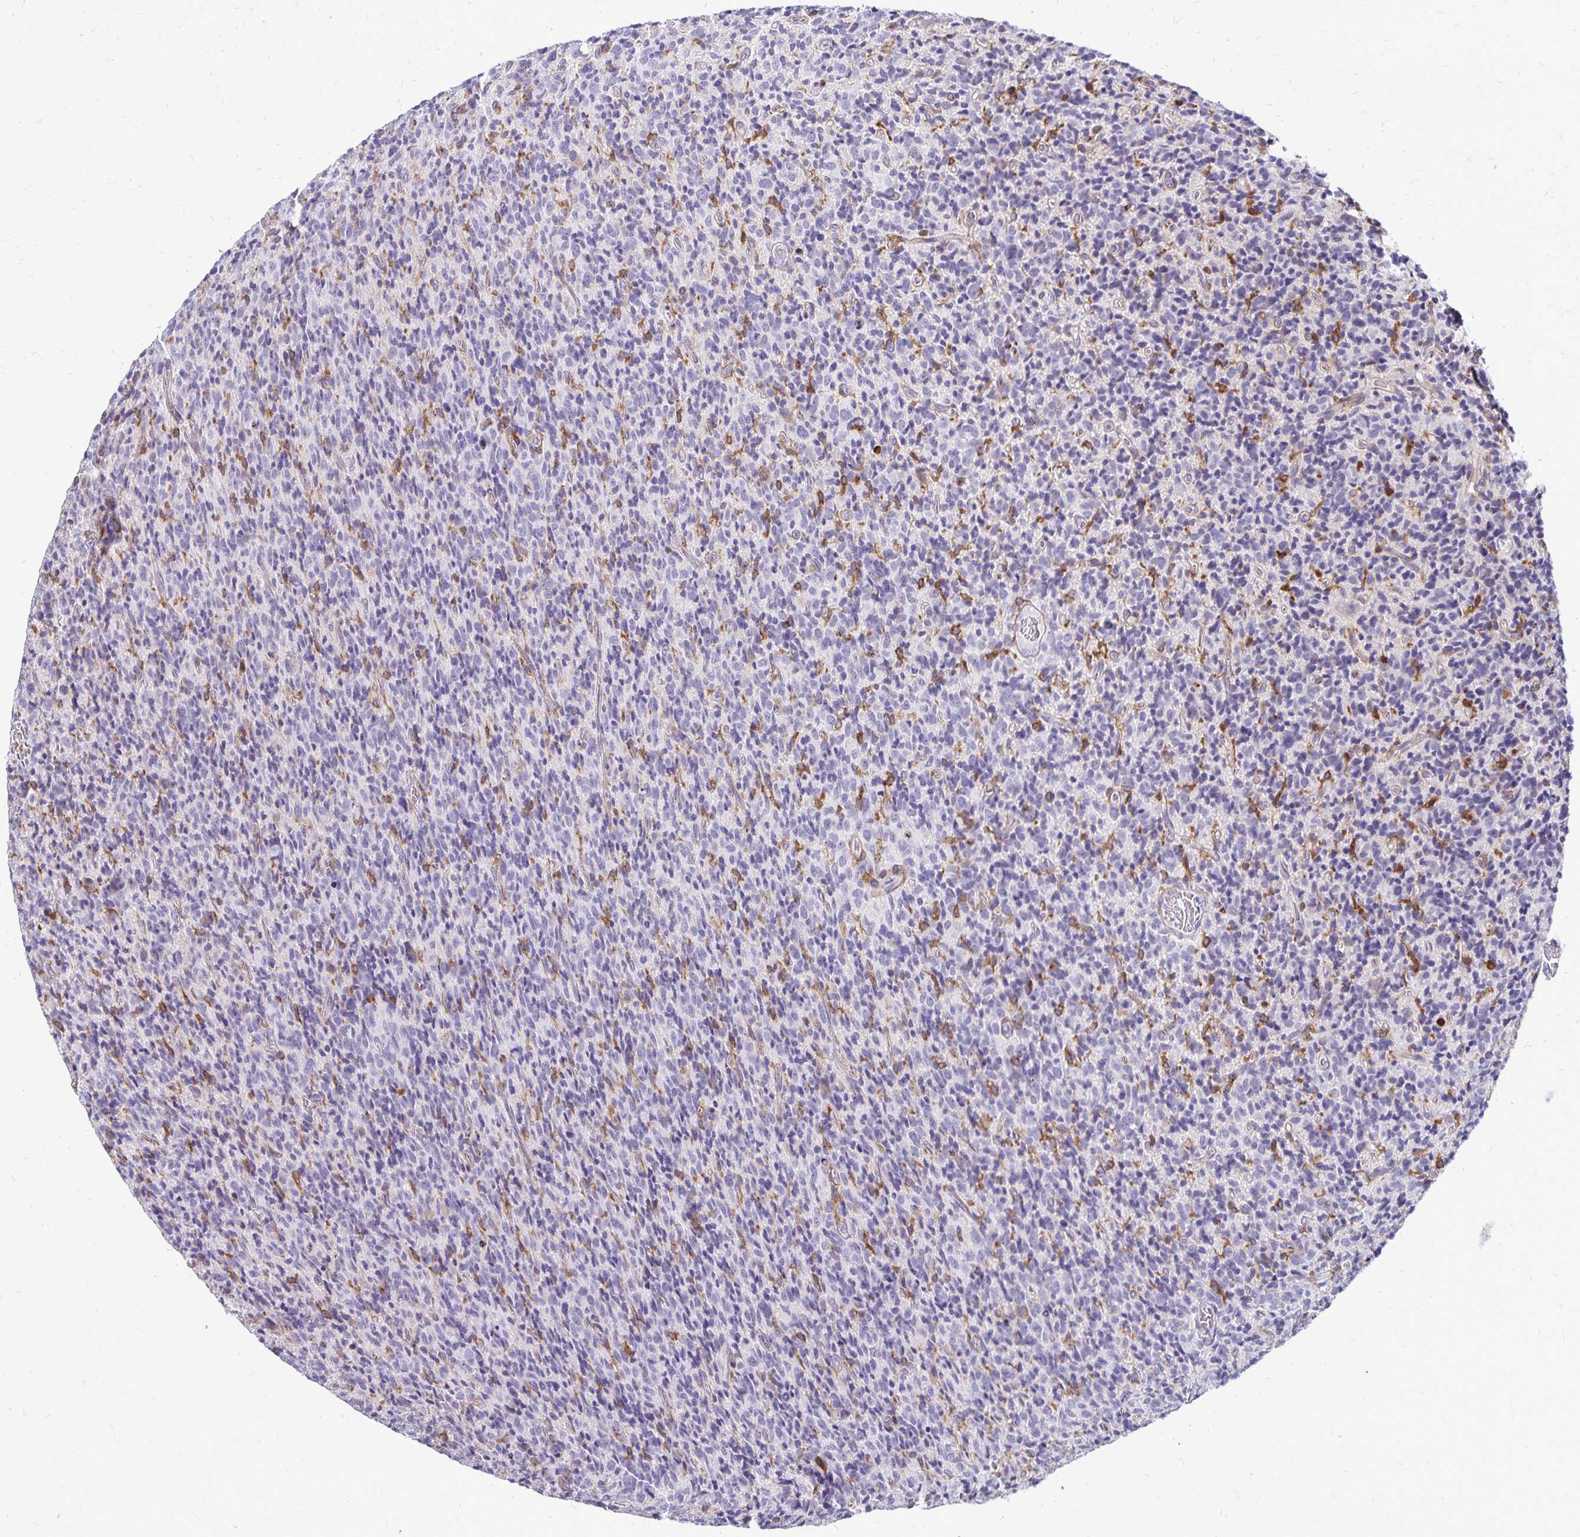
{"staining": {"intensity": "negative", "quantity": "none", "location": "none"}, "tissue": "glioma", "cell_type": "Tumor cells", "image_type": "cancer", "snomed": [{"axis": "morphology", "description": "Glioma, malignant, High grade"}, {"axis": "topography", "description": "Brain"}], "caption": "The immunohistochemistry (IHC) histopathology image has no significant expression in tumor cells of glioma tissue. (Stains: DAB immunohistochemistry with hematoxylin counter stain, Microscopy: brightfield microscopy at high magnification).", "gene": "TNS3", "patient": {"sex": "male", "age": 76}}